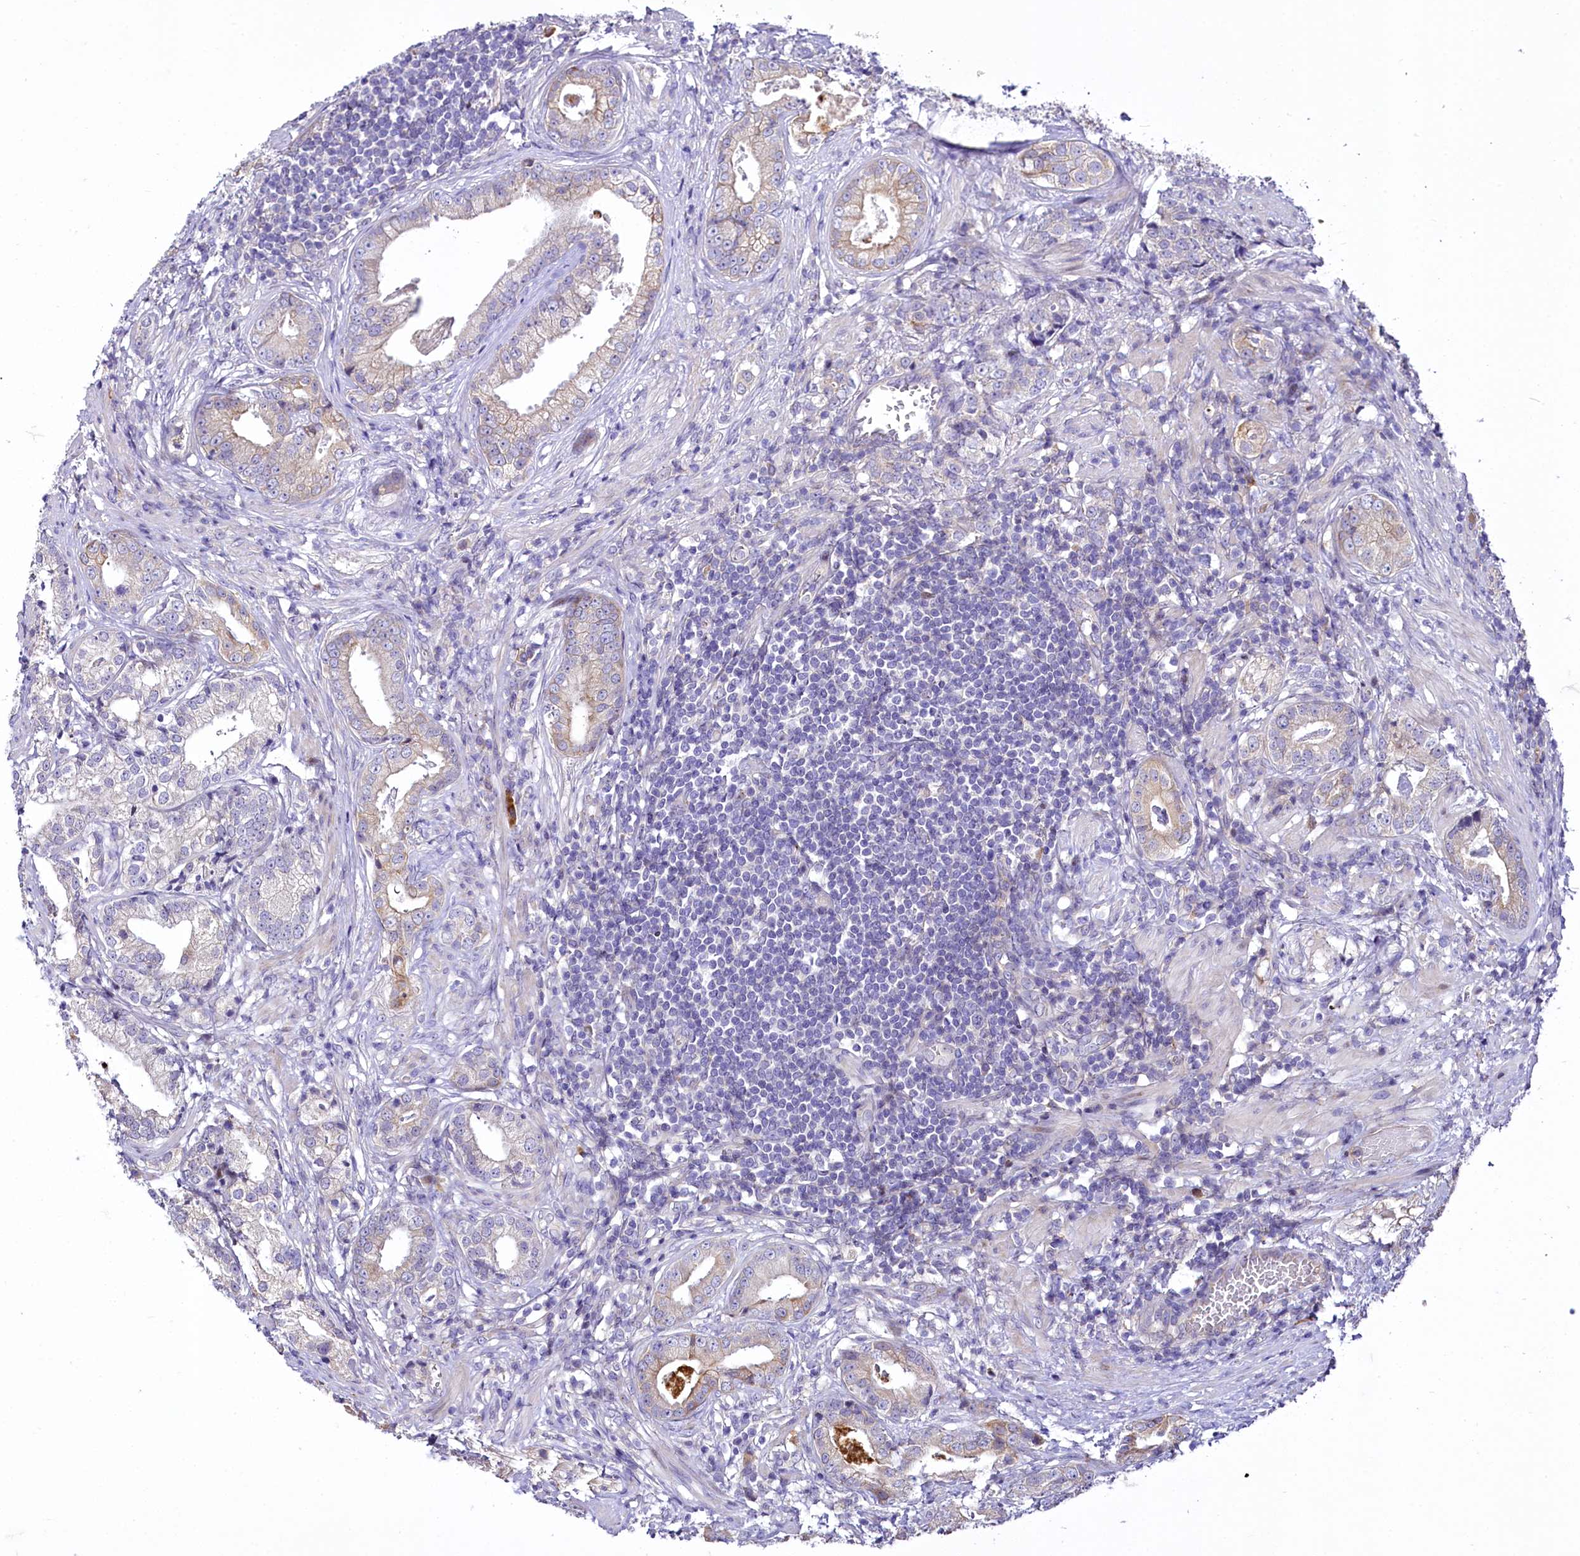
{"staining": {"intensity": "weak", "quantity": "<25%", "location": "cytoplasmic/membranous"}, "tissue": "prostate cancer", "cell_type": "Tumor cells", "image_type": "cancer", "snomed": [{"axis": "morphology", "description": "Adenocarcinoma, High grade"}, {"axis": "topography", "description": "Prostate"}], "caption": "The photomicrograph reveals no staining of tumor cells in prostate cancer (adenocarcinoma (high-grade)).", "gene": "ZC3H12C", "patient": {"sex": "male", "age": 69}}